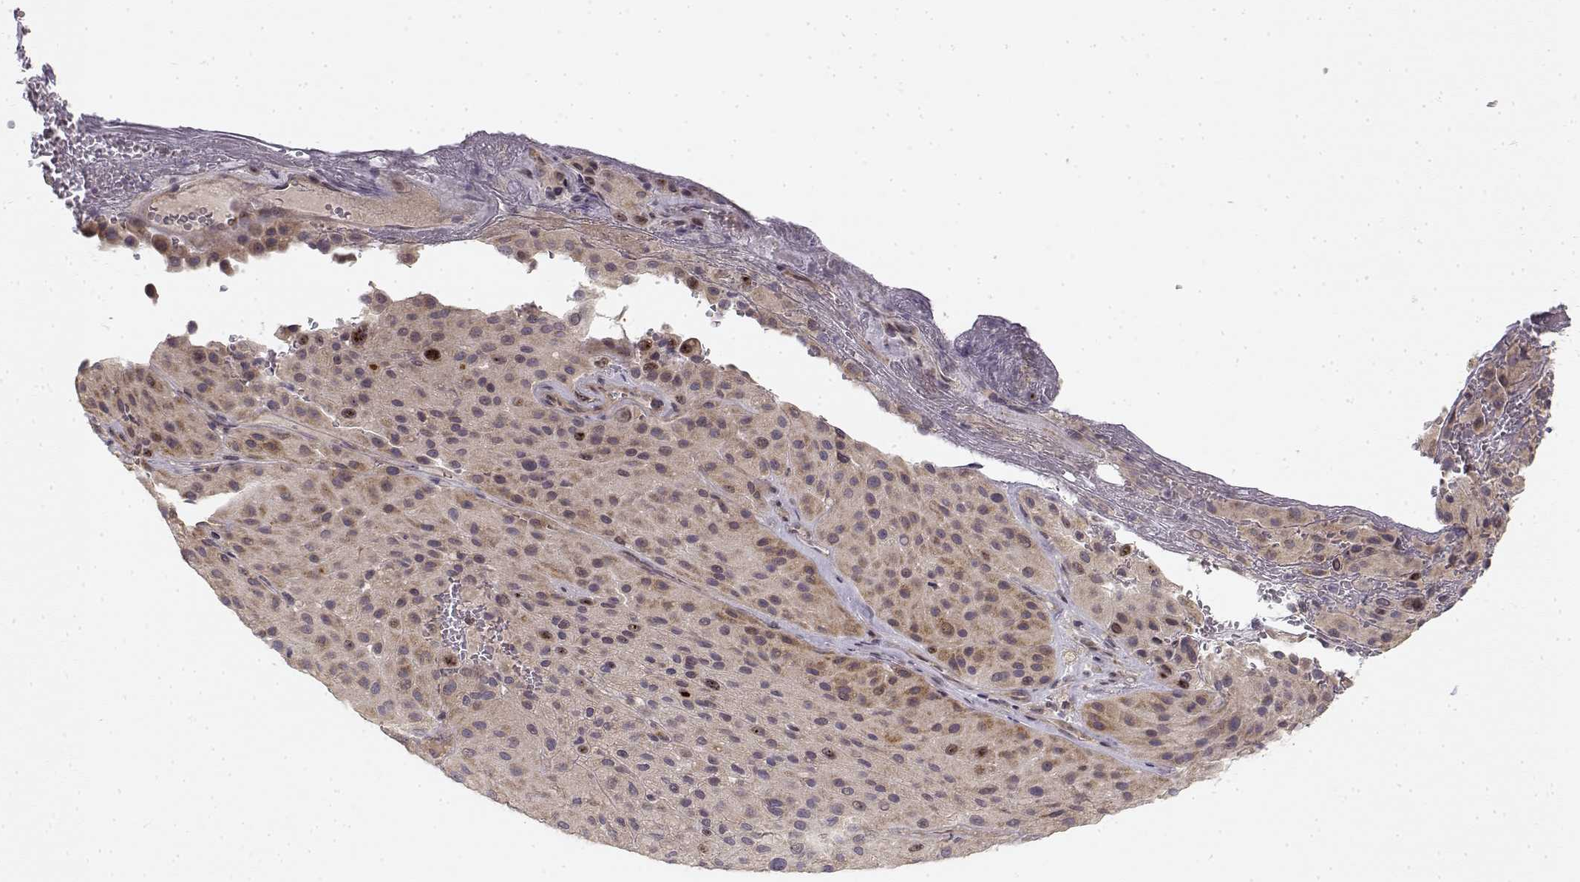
{"staining": {"intensity": "weak", "quantity": ">75%", "location": "cytoplasmic/membranous"}, "tissue": "melanoma", "cell_type": "Tumor cells", "image_type": "cancer", "snomed": [{"axis": "morphology", "description": "Malignant melanoma, Metastatic site"}, {"axis": "topography", "description": "Smooth muscle"}], "caption": "This is a histology image of immunohistochemistry staining of malignant melanoma (metastatic site), which shows weak staining in the cytoplasmic/membranous of tumor cells.", "gene": "MED12L", "patient": {"sex": "male", "age": 41}}